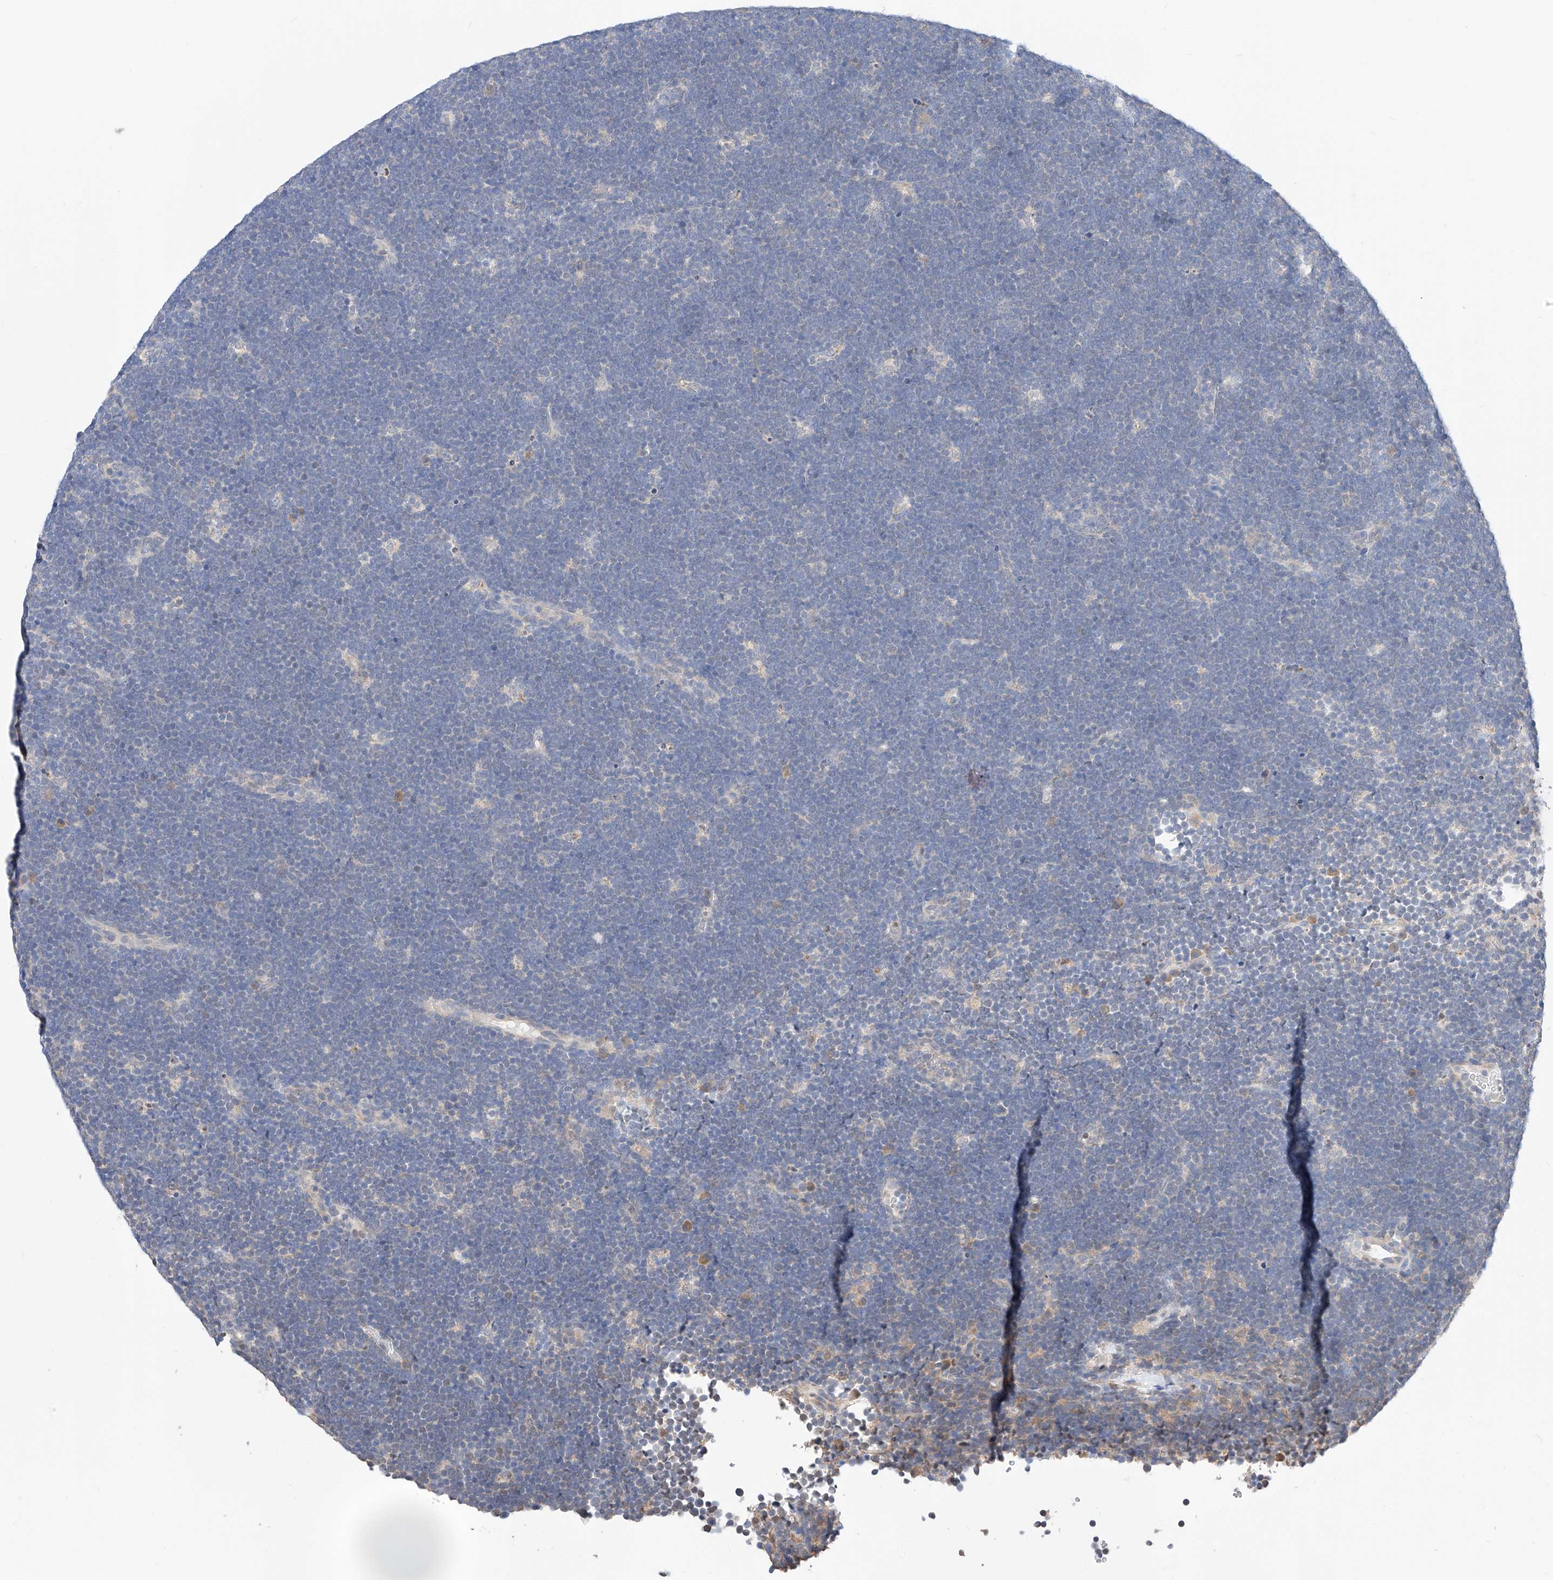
{"staining": {"intensity": "negative", "quantity": "none", "location": "none"}, "tissue": "lymphoma", "cell_type": "Tumor cells", "image_type": "cancer", "snomed": [{"axis": "morphology", "description": "Malignant lymphoma, non-Hodgkin's type, High grade"}, {"axis": "topography", "description": "Lymph node"}], "caption": "Immunohistochemistry (IHC) photomicrograph of neoplastic tissue: human malignant lymphoma, non-Hodgkin's type (high-grade) stained with DAB exhibits no significant protein expression in tumor cells. (DAB (3,3'-diaminobenzidine) IHC visualized using brightfield microscopy, high magnification).", "gene": "ZSCAN4", "patient": {"sex": "male", "age": 13}}